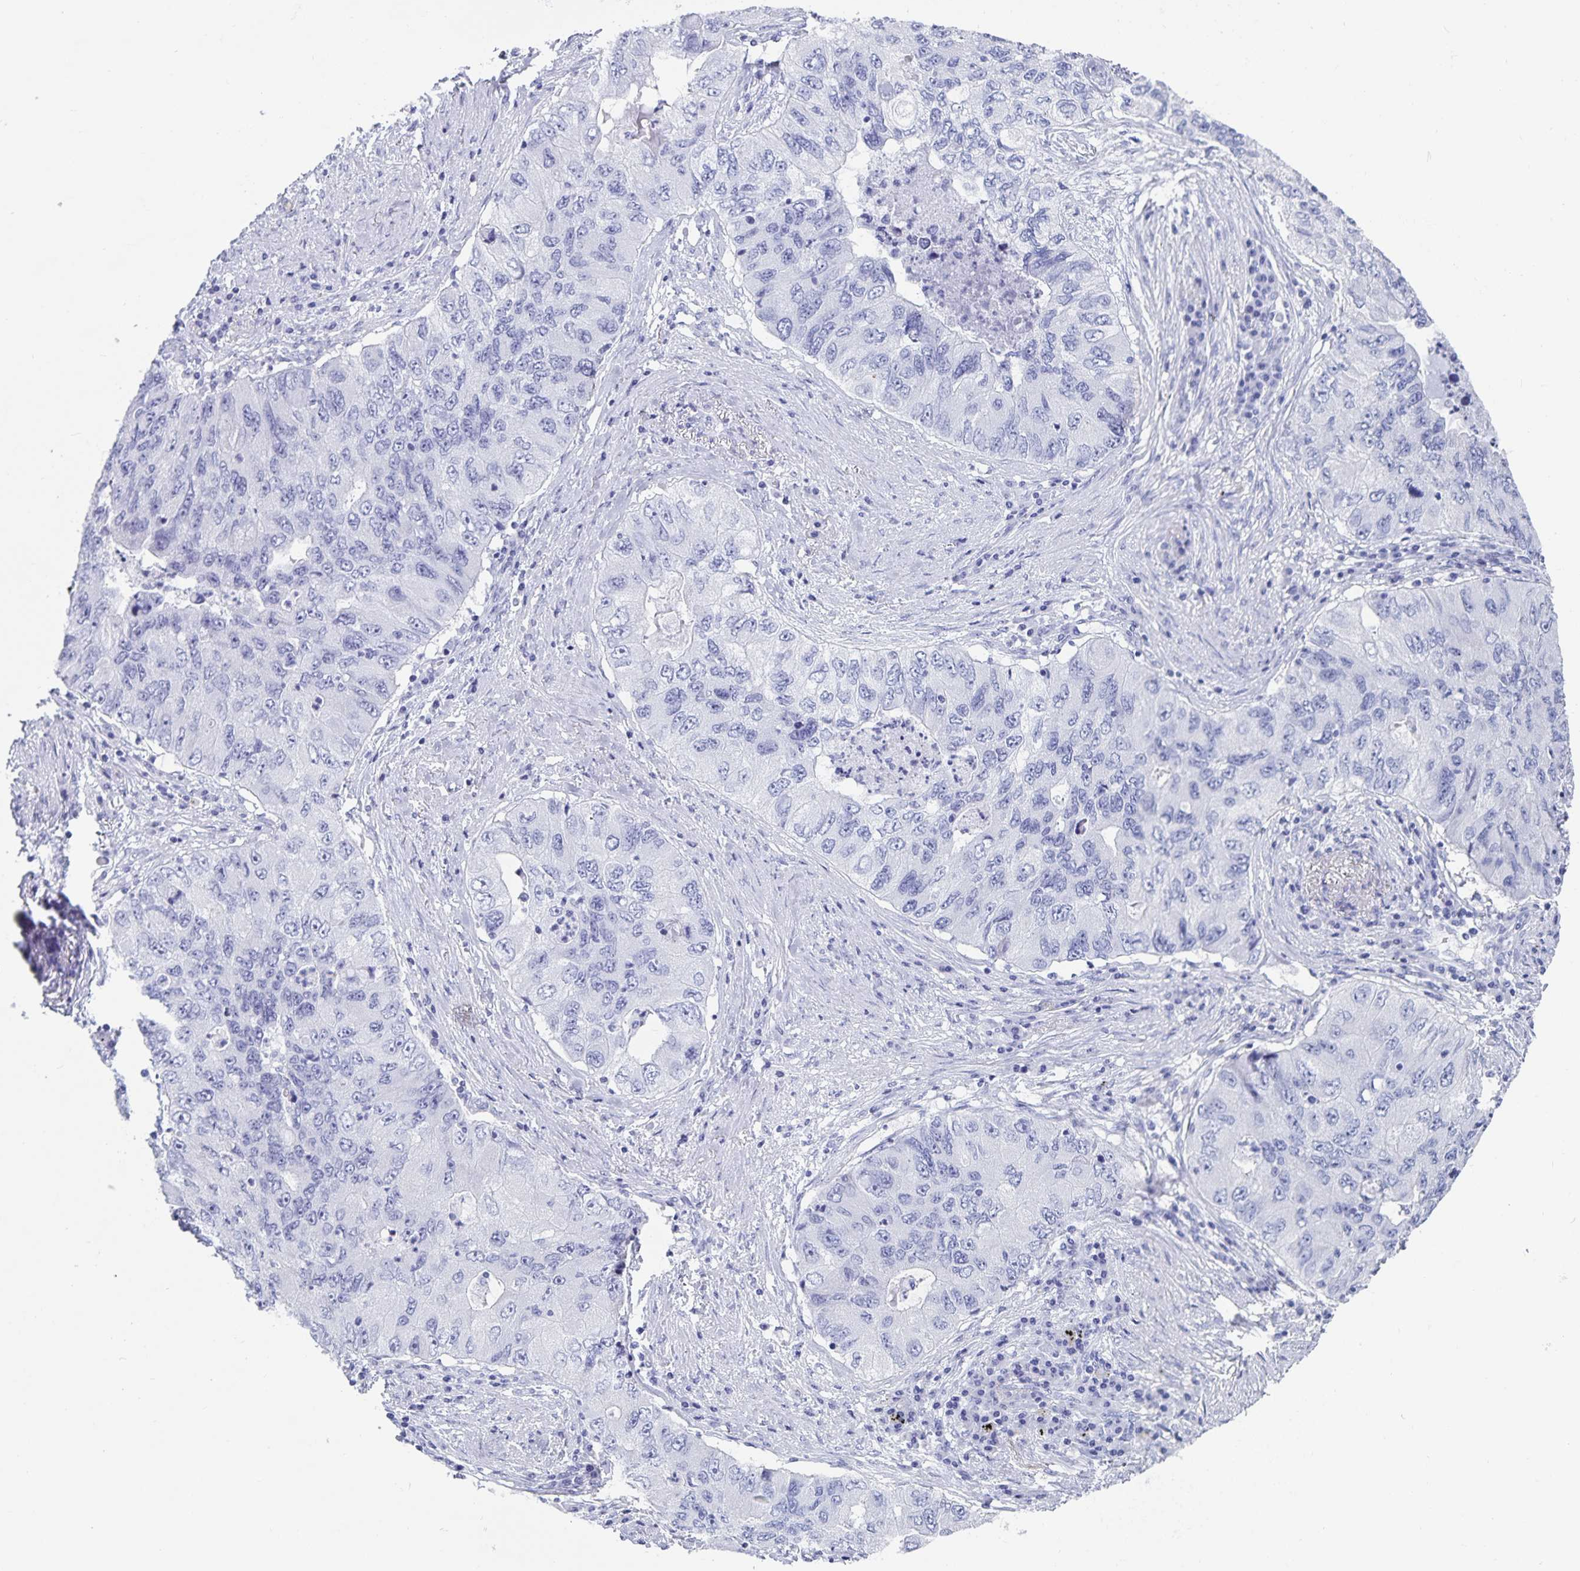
{"staining": {"intensity": "negative", "quantity": "none", "location": "none"}, "tissue": "lung cancer", "cell_type": "Tumor cells", "image_type": "cancer", "snomed": [{"axis": "morphology", "description": "Adenocarcinoma, NOS"}, {"axis": "morphology", "description": "Adenocarcinoma, metastatic, NOS"}, {"axis": "topography", "description": "Lymph node"}, {"axis": "topography", "description": "Lung"}], "caption": "Protein analysis of adenocarcinoma (lung) shows no significant staining in tumor cells.", "gene": "C19orf73", "patient": {"sex": "female", "age": 54}}